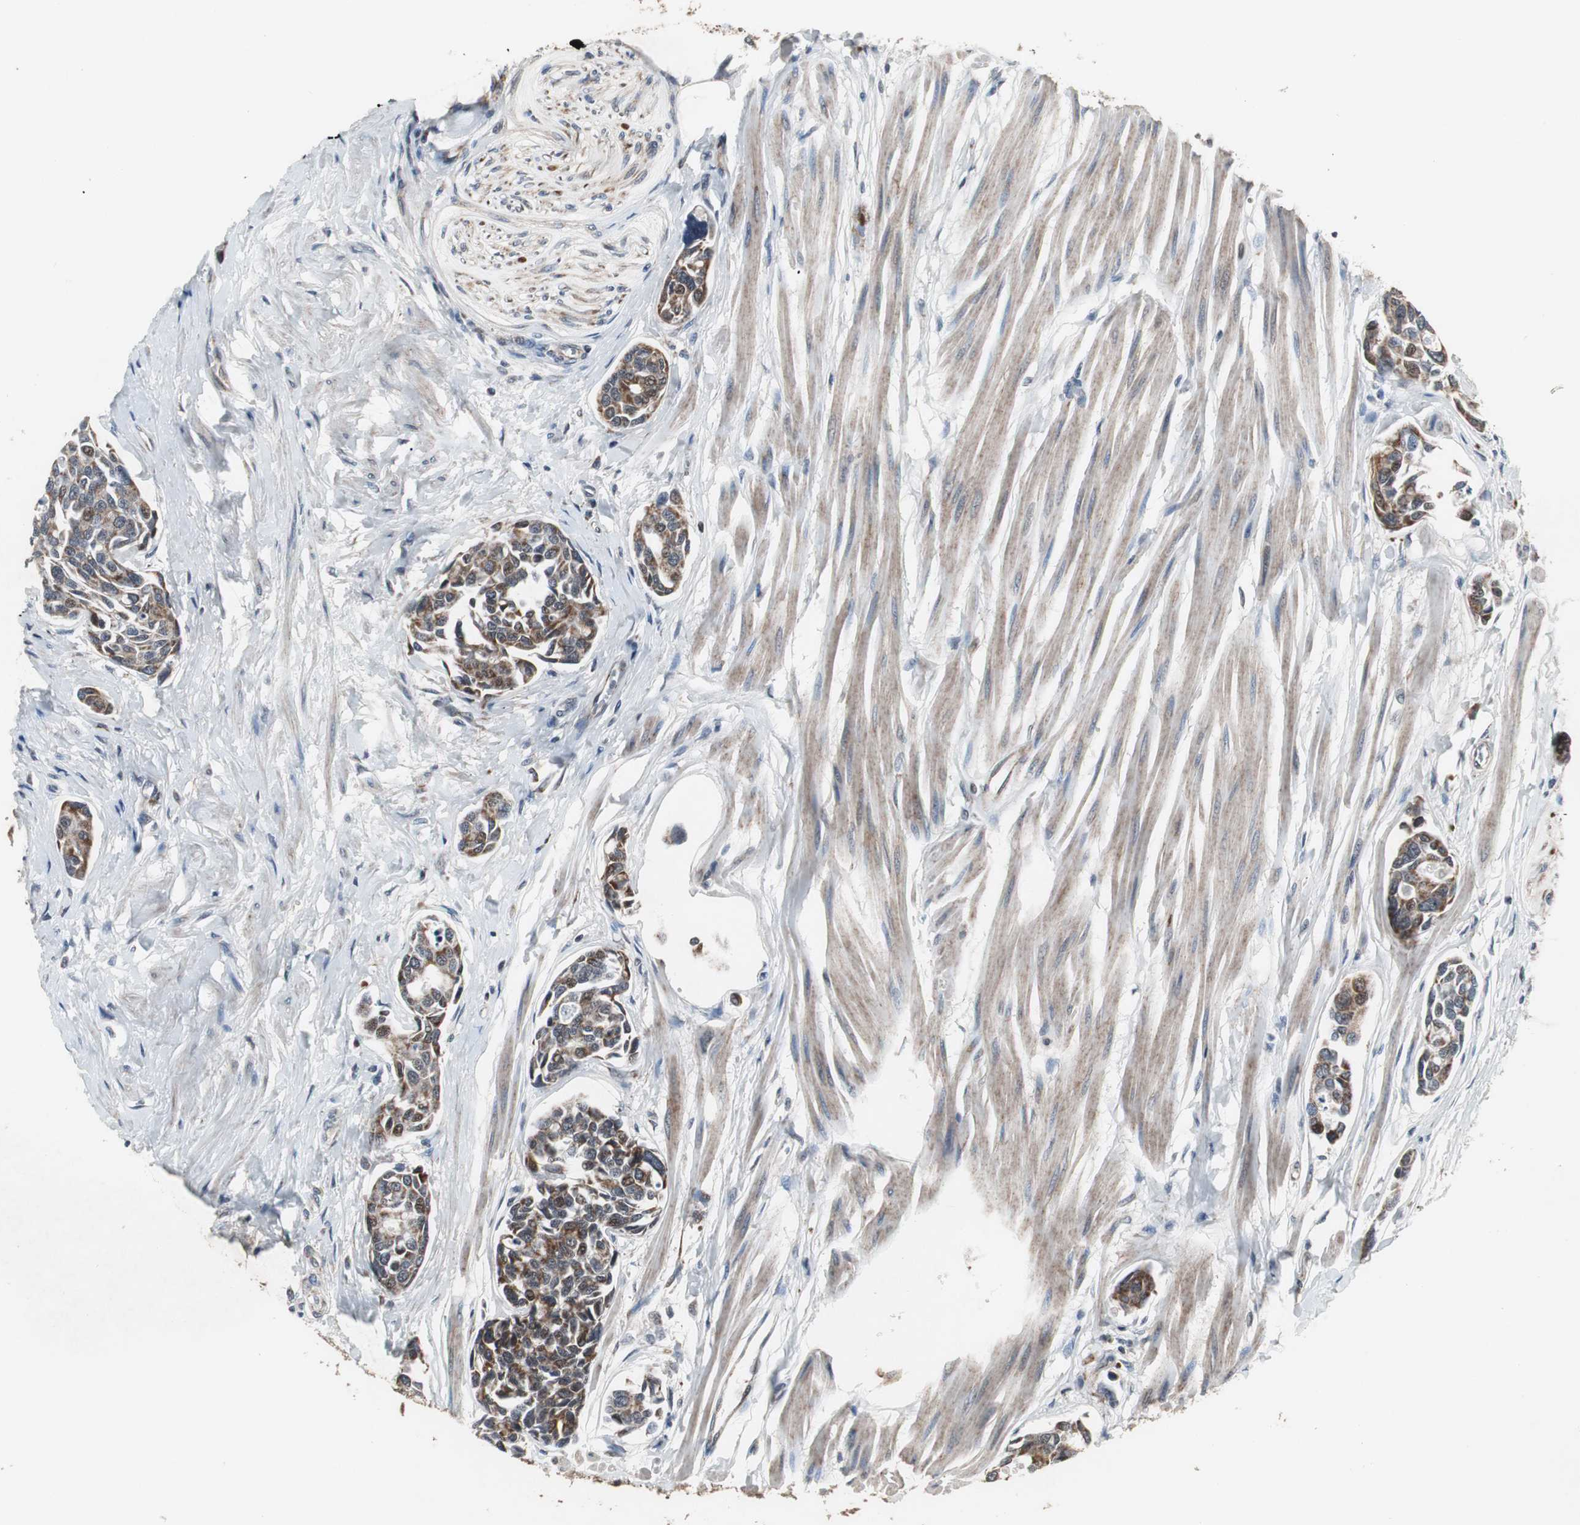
{"staining": {"intensity": "strong", "quantity": ">75%", "location": "cytoplasmic/membranous"}, "tissue": "urothelial cancer", "cell_type": "Tumor cells", "image_type": "cancer", "snomed": [{"axis": "morphology", "description": "Urothelial carcinoma, High grade"}, {"axis": "topography", "description": "Urinary bladder"}], "caption": "The photomicrograph displays staining of urothelial cancer, revealing strong cytoplasmic/membranous protein positivity (brown color) within tumor cells.", "gene": "MRPL40", "patient": {"sex": "male", "age": 78}}